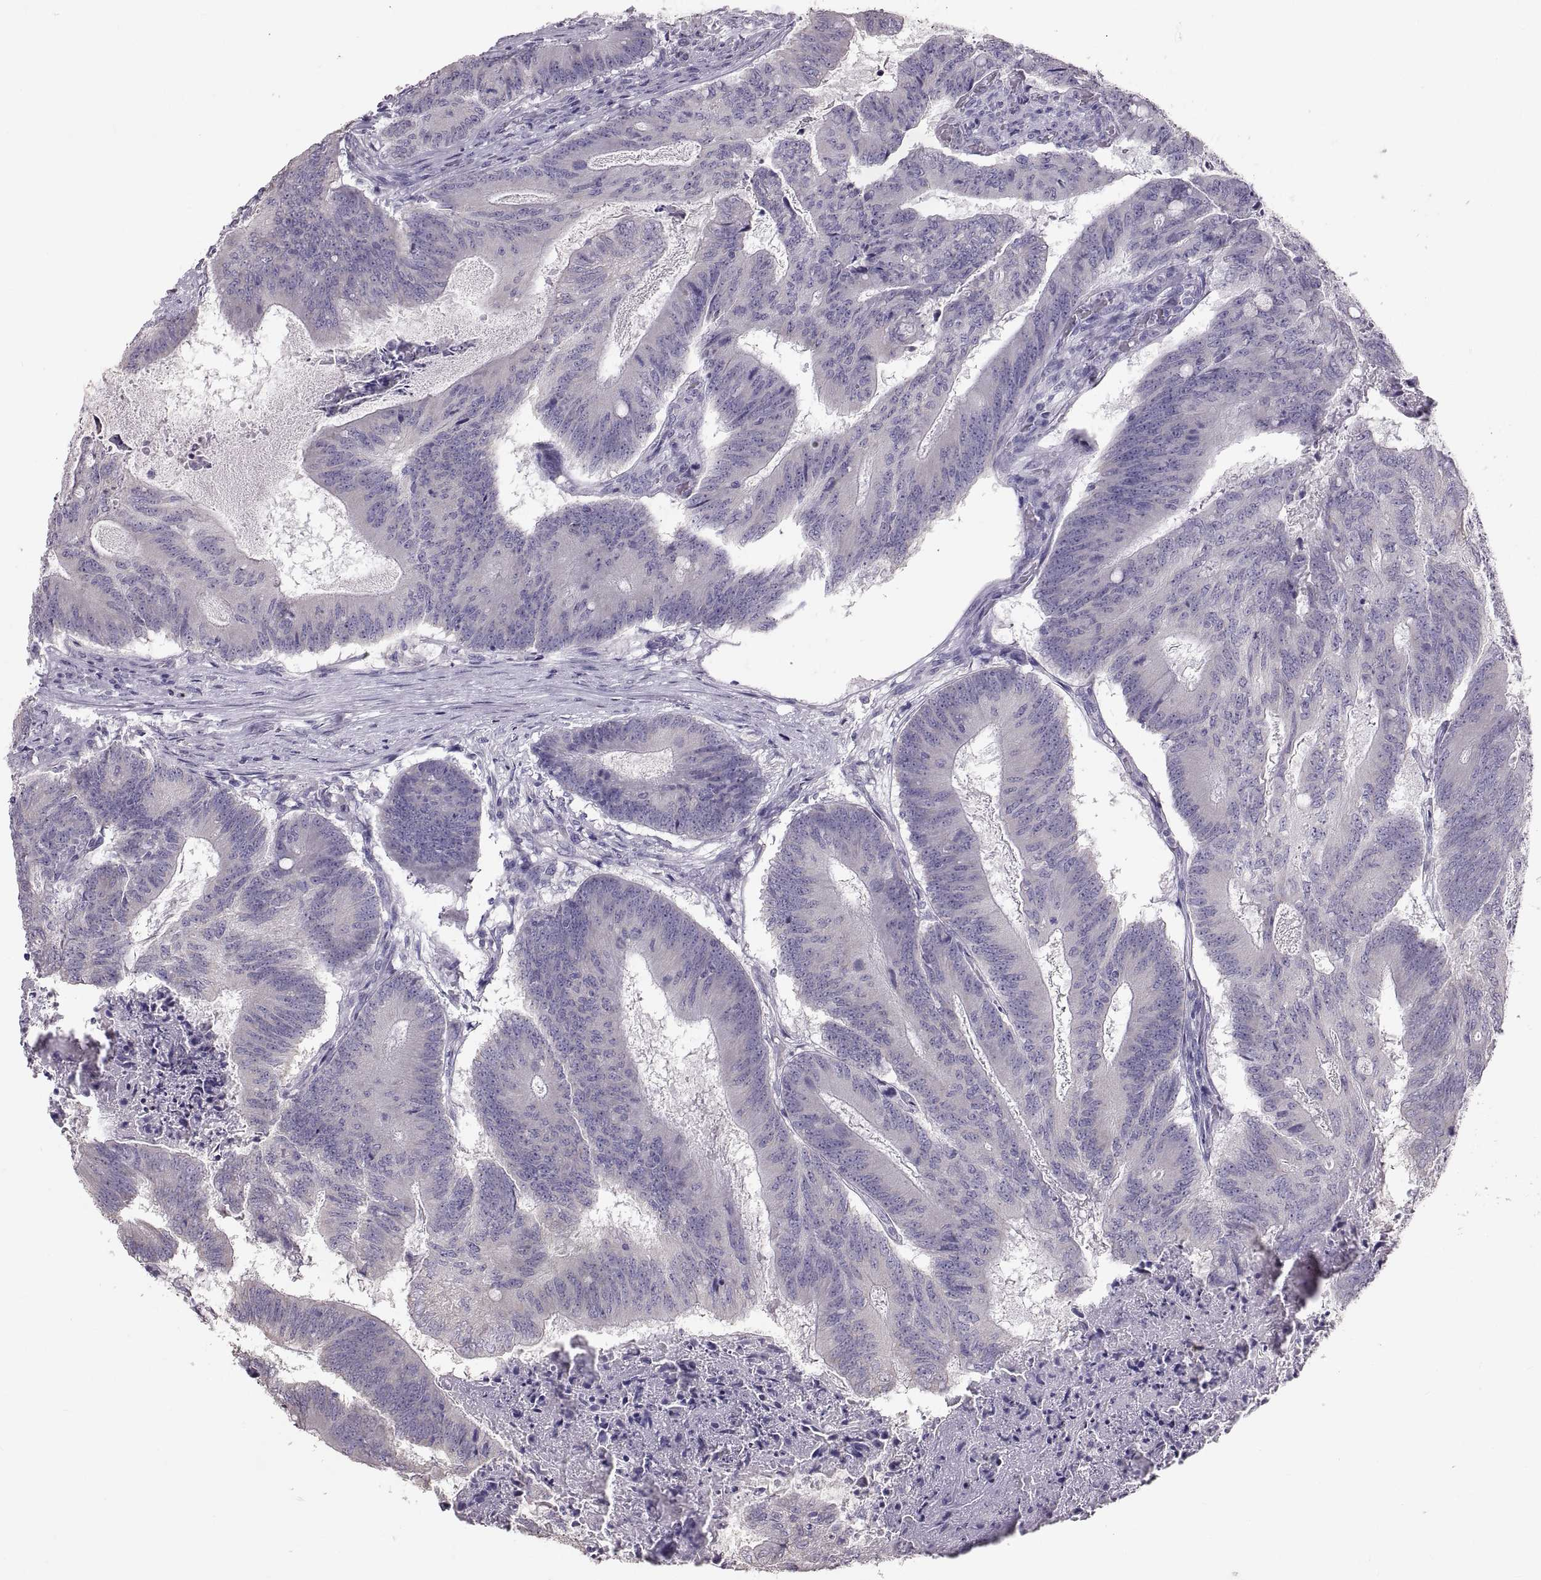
{"staining": {"intensity": "negative", "quantity": "none", "location": "none"}, "tissue": "colorectal cancer", "cell_type": "Tumor cells", "image_type": "cancer", "snomed": [{"axis": "morphology", "description": "Adenocarcinoma, NOS"}, {"axis": "topography", "description": "Colon"}], "caption": "A high-resolution histopathology image shows immunohistochemistry (IHC) staining of colorectal cancer, which demonstrates no significant expression in tumor cells. (DAB (3,3'-diaminobenzidine) IHC, high magnification).", "gene": "WBP2NL", "patient": {"sex": "female", "age": 70}}